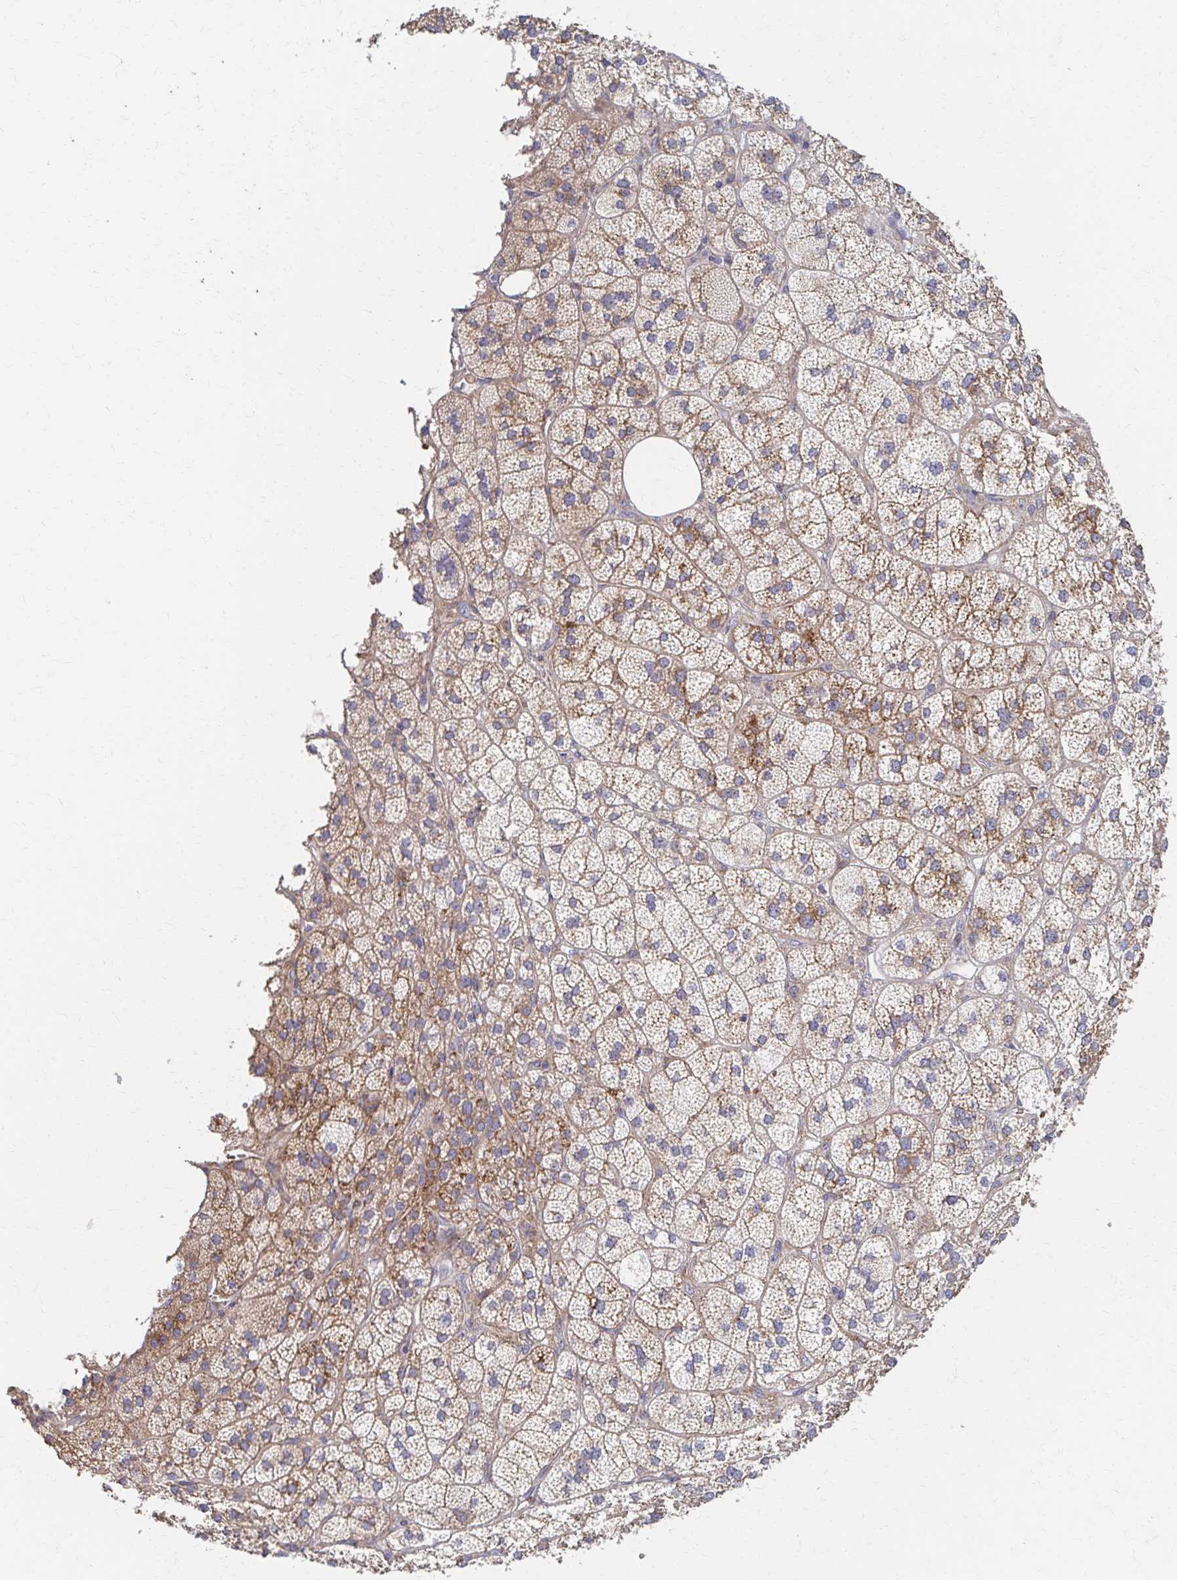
{"staining": {"intensity": "weak", "quantity": ">75%", "location": "cytoplasmic/membranous"}, "tissue": "adrenal gland", "cell_type": "Glandular cells", "image_type": "normal", "snomed": [{"axis": "morphology", "description": "Normal tissue, NOS"}, {"axis": "topography", "description": "Adrenal gland"}], "caption": "Immunohistochemistry (IHC) (DAB (3,3'-diaminobenzidine)) staining of benign adrenal gland displays weak cytoplasmic/membranous protein expression in about >75% of glandular cells. (brown staining indicates protein expression, while blue staining denotes nuclei).", "gene": "SKA2", "patient": {"sex": "female", "age": 60}}